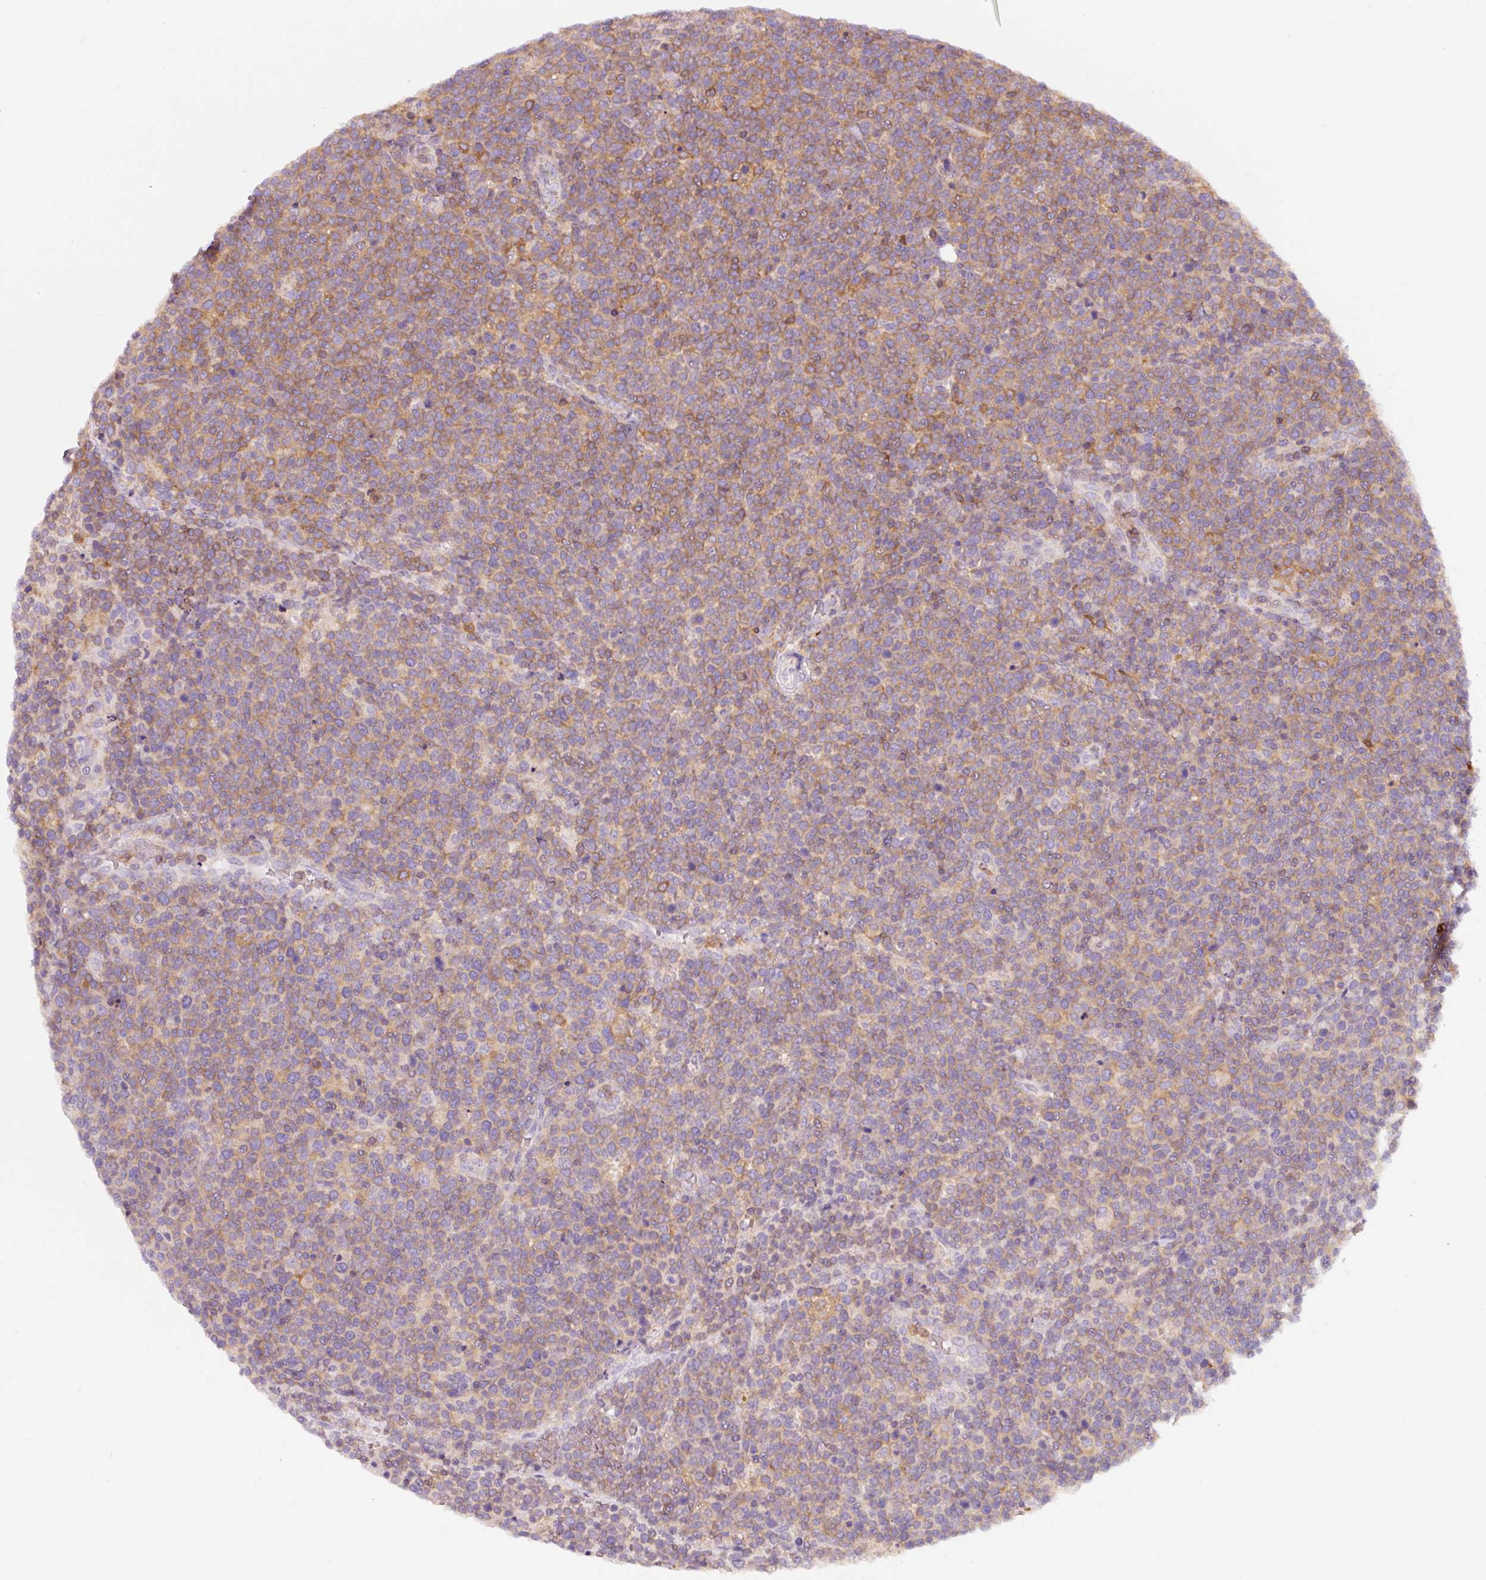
{"staining": {"intensity": "moderate", "quantity": "<25%", "location": "cytoplasmic/membranous"}, "tissue": "lymphoma", "cell_type": "Tumor cells", "image_type": "cancer", "snomed": [{"axis": "morphology", "description": "Malignant lymphoma, non-Hodgkin's type, High grade"}, {"axis": "topography", "description": "Lymph node"}], "caption": "Tumor cells show moderate cytoplasmic/membranous positivity in about <25% of cells in high-grade malignant lymphoma, non-Hodgkin's type.", "gene": "IQGAP2", "patient": {"sex": "male", "age": 61}}